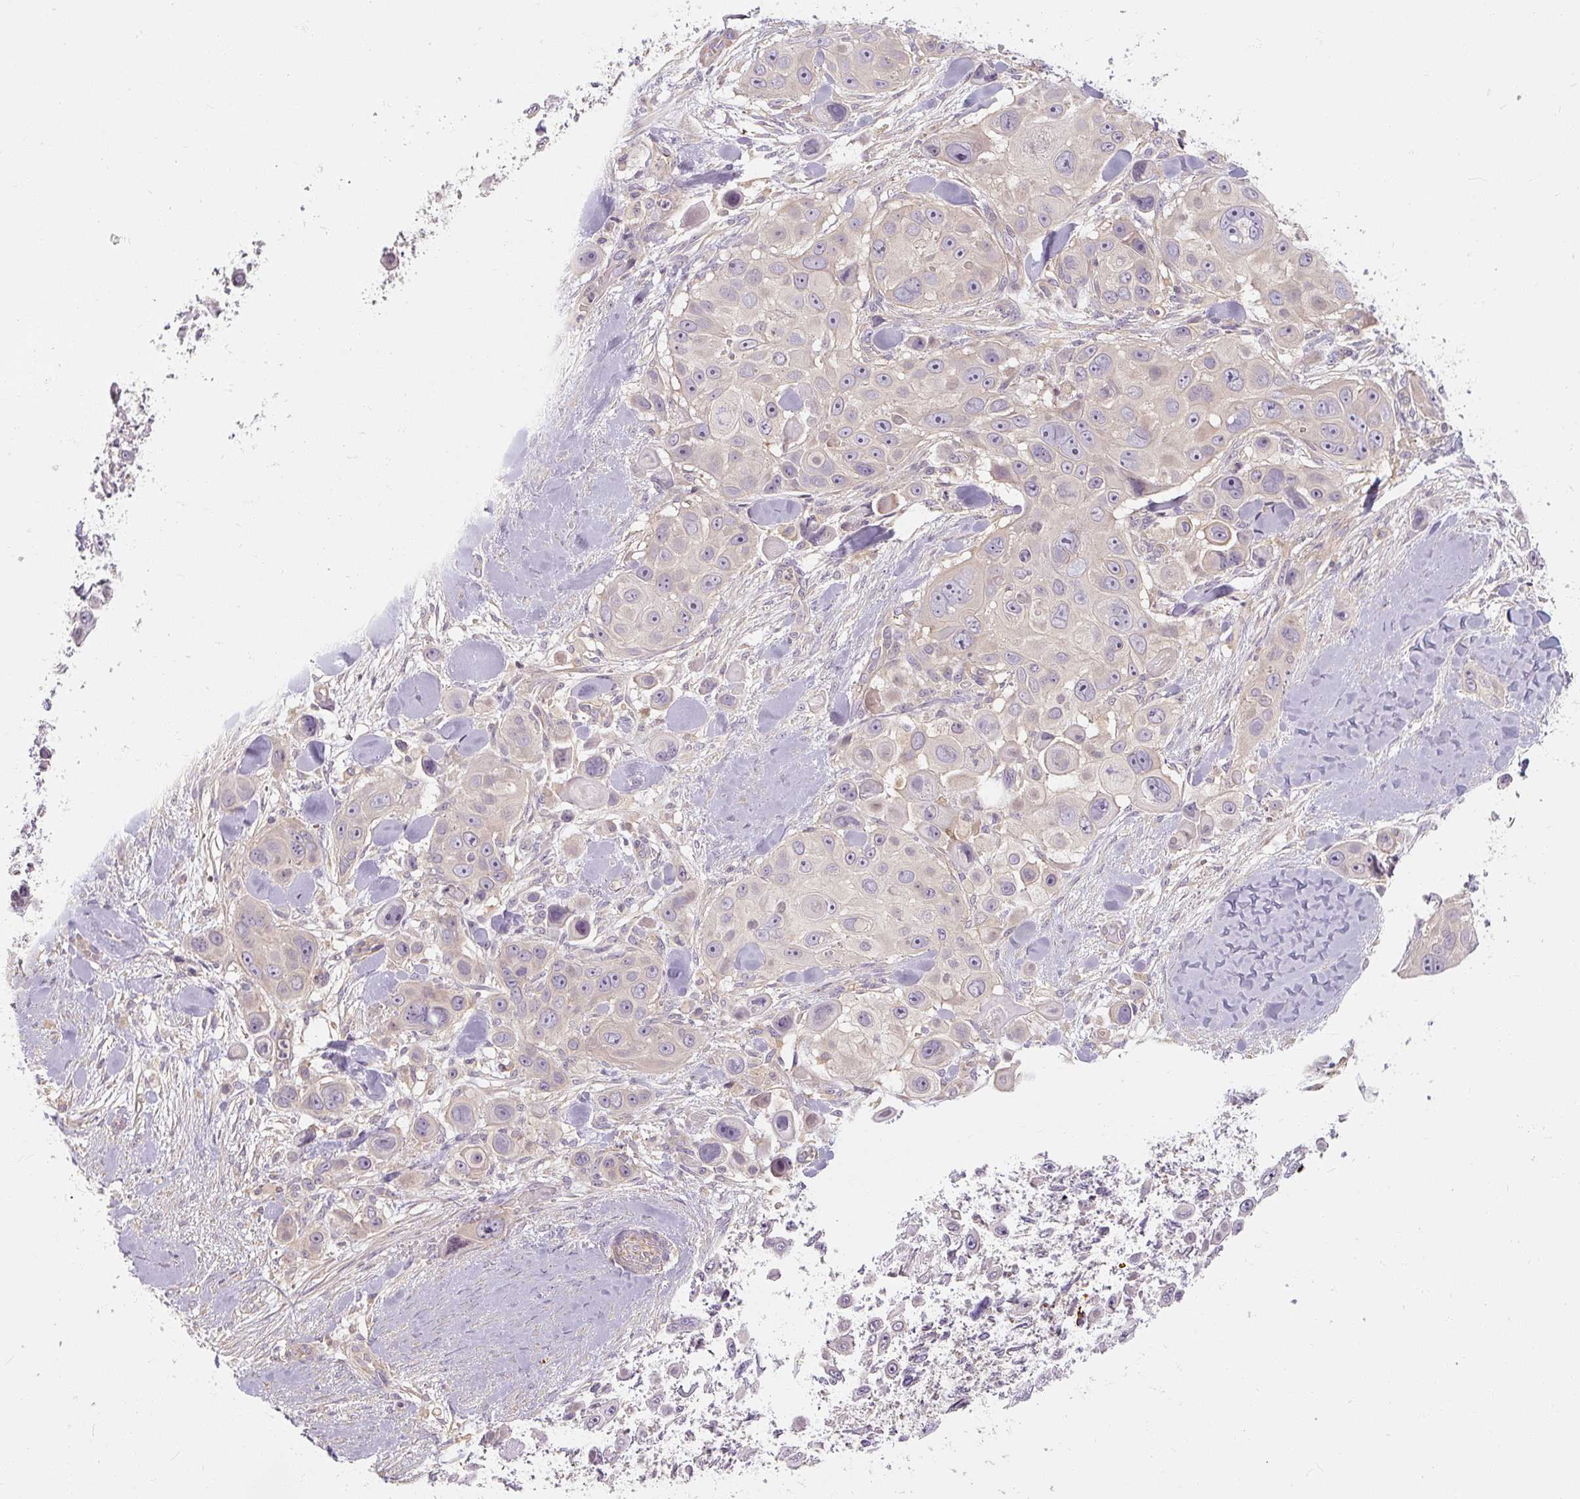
{"staining": {"intensity": "weak", "quantity": "<25%", "location": "cytoplasmic/membranous"}, "tissue": "skin cancer", "cell_type": "Tumor cells", "image_type": "cancer", "snomed": [{"axis": "morphology", "description": "Squamous cell carcinoma, NOS"}, {"axis": "topography", "description": "Skin"}], "caption": "This is an IHC histopathology image of skin squamous cell carcinoma. There is no staining in tumor cells.", "gene": "RB1CC1", "patient": {"sex": "male", "age": 67}}